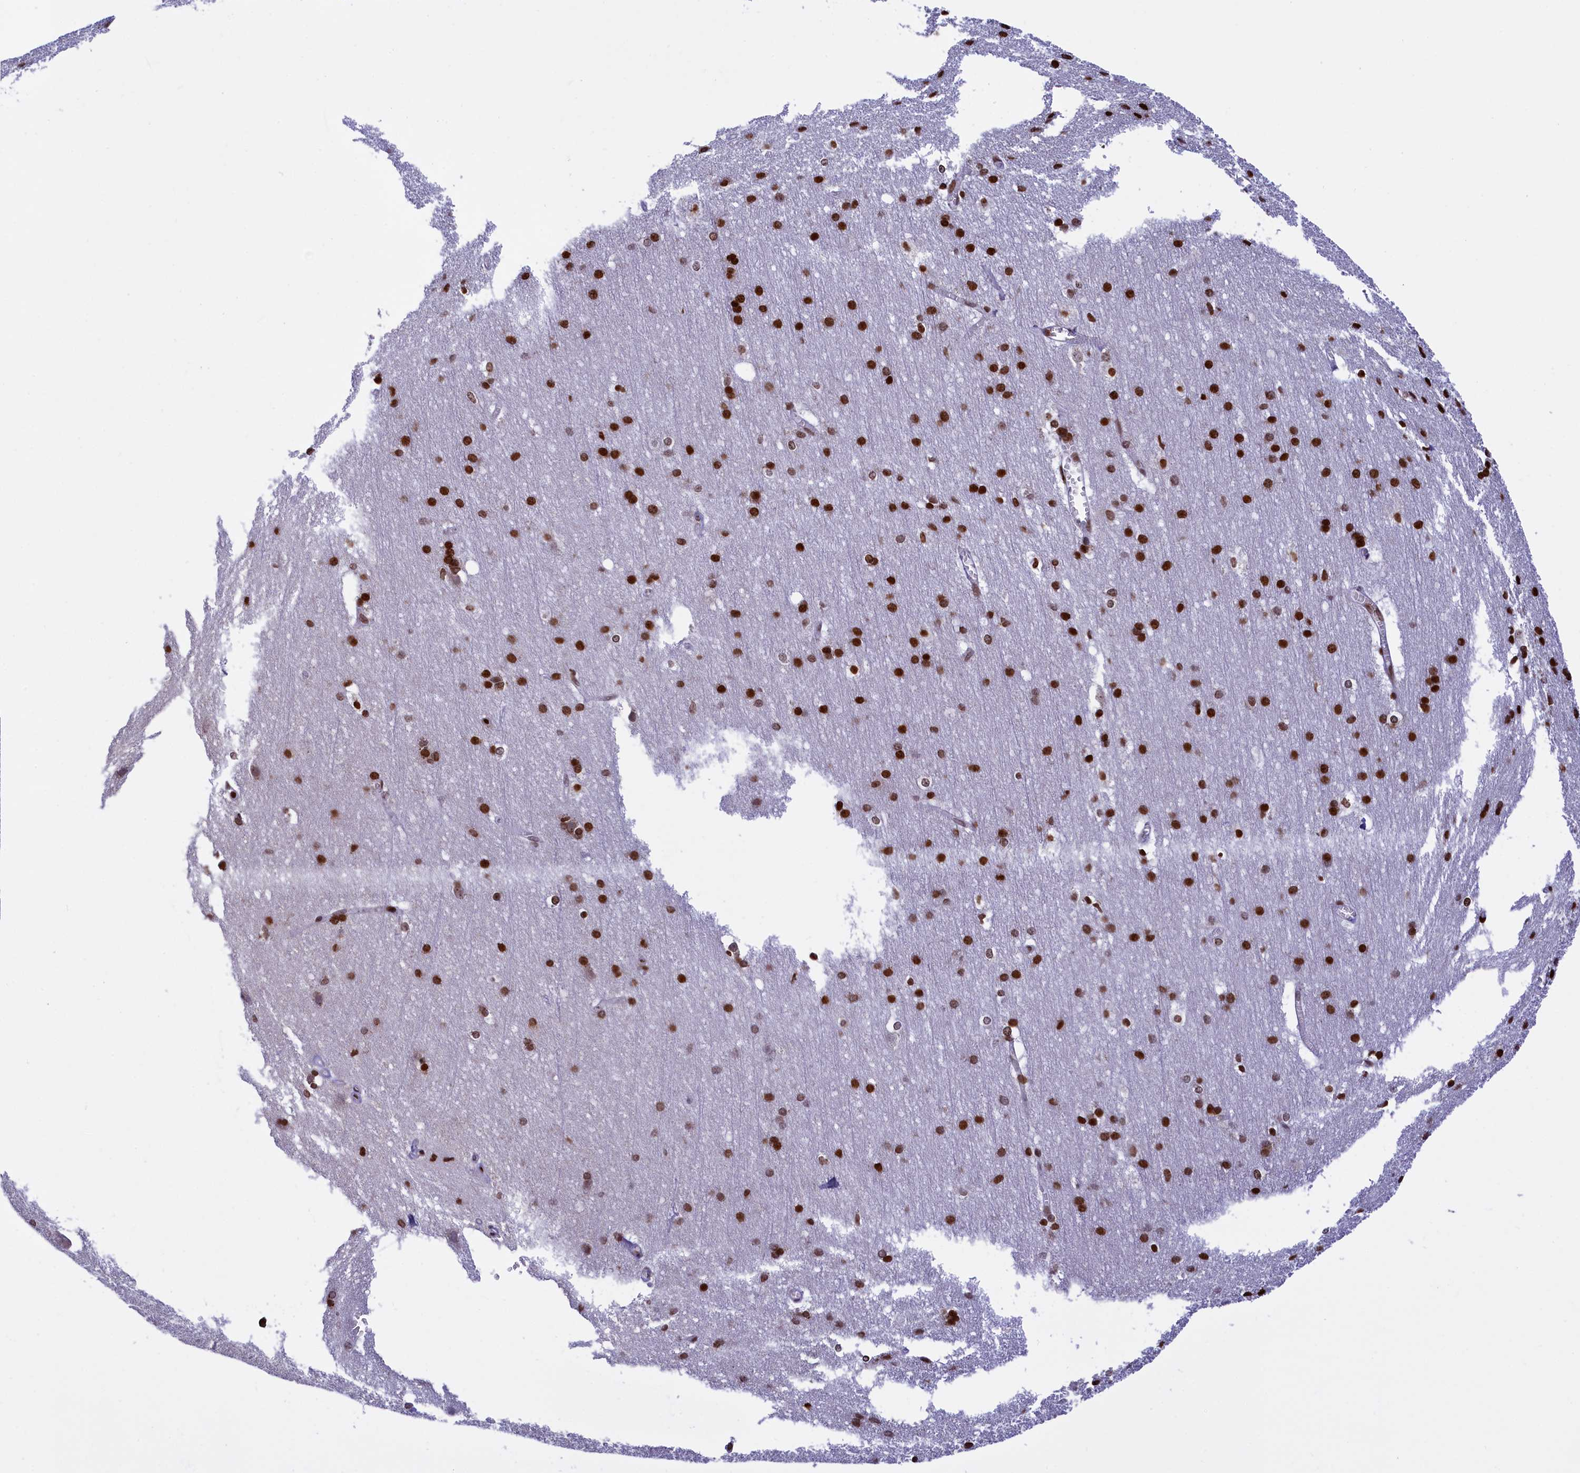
{"staining": {"intensity": "moderate", "quantity": ">75%", "location": "nuclear"}, "tissue": "cerebral cortex", "cell_type": "Endothelial cells", "image_type": "normal", "snomed": [{"axis": "morphology", "description": "Normal tissue, NOS"}, {"axis": "topography", "description": "Cerebral cortex"}], "caption": "The photomicrograph demonstrates immunohistochemical staining of normal cerebral cortex. There is moderate nuclear positivity is seen in about >75% of endothelial cells. (DAB = brown stain, brightfield microscopy at high magnification).", "gene": "TIMM29", "patient": {"sex": "male", "age": 54}}